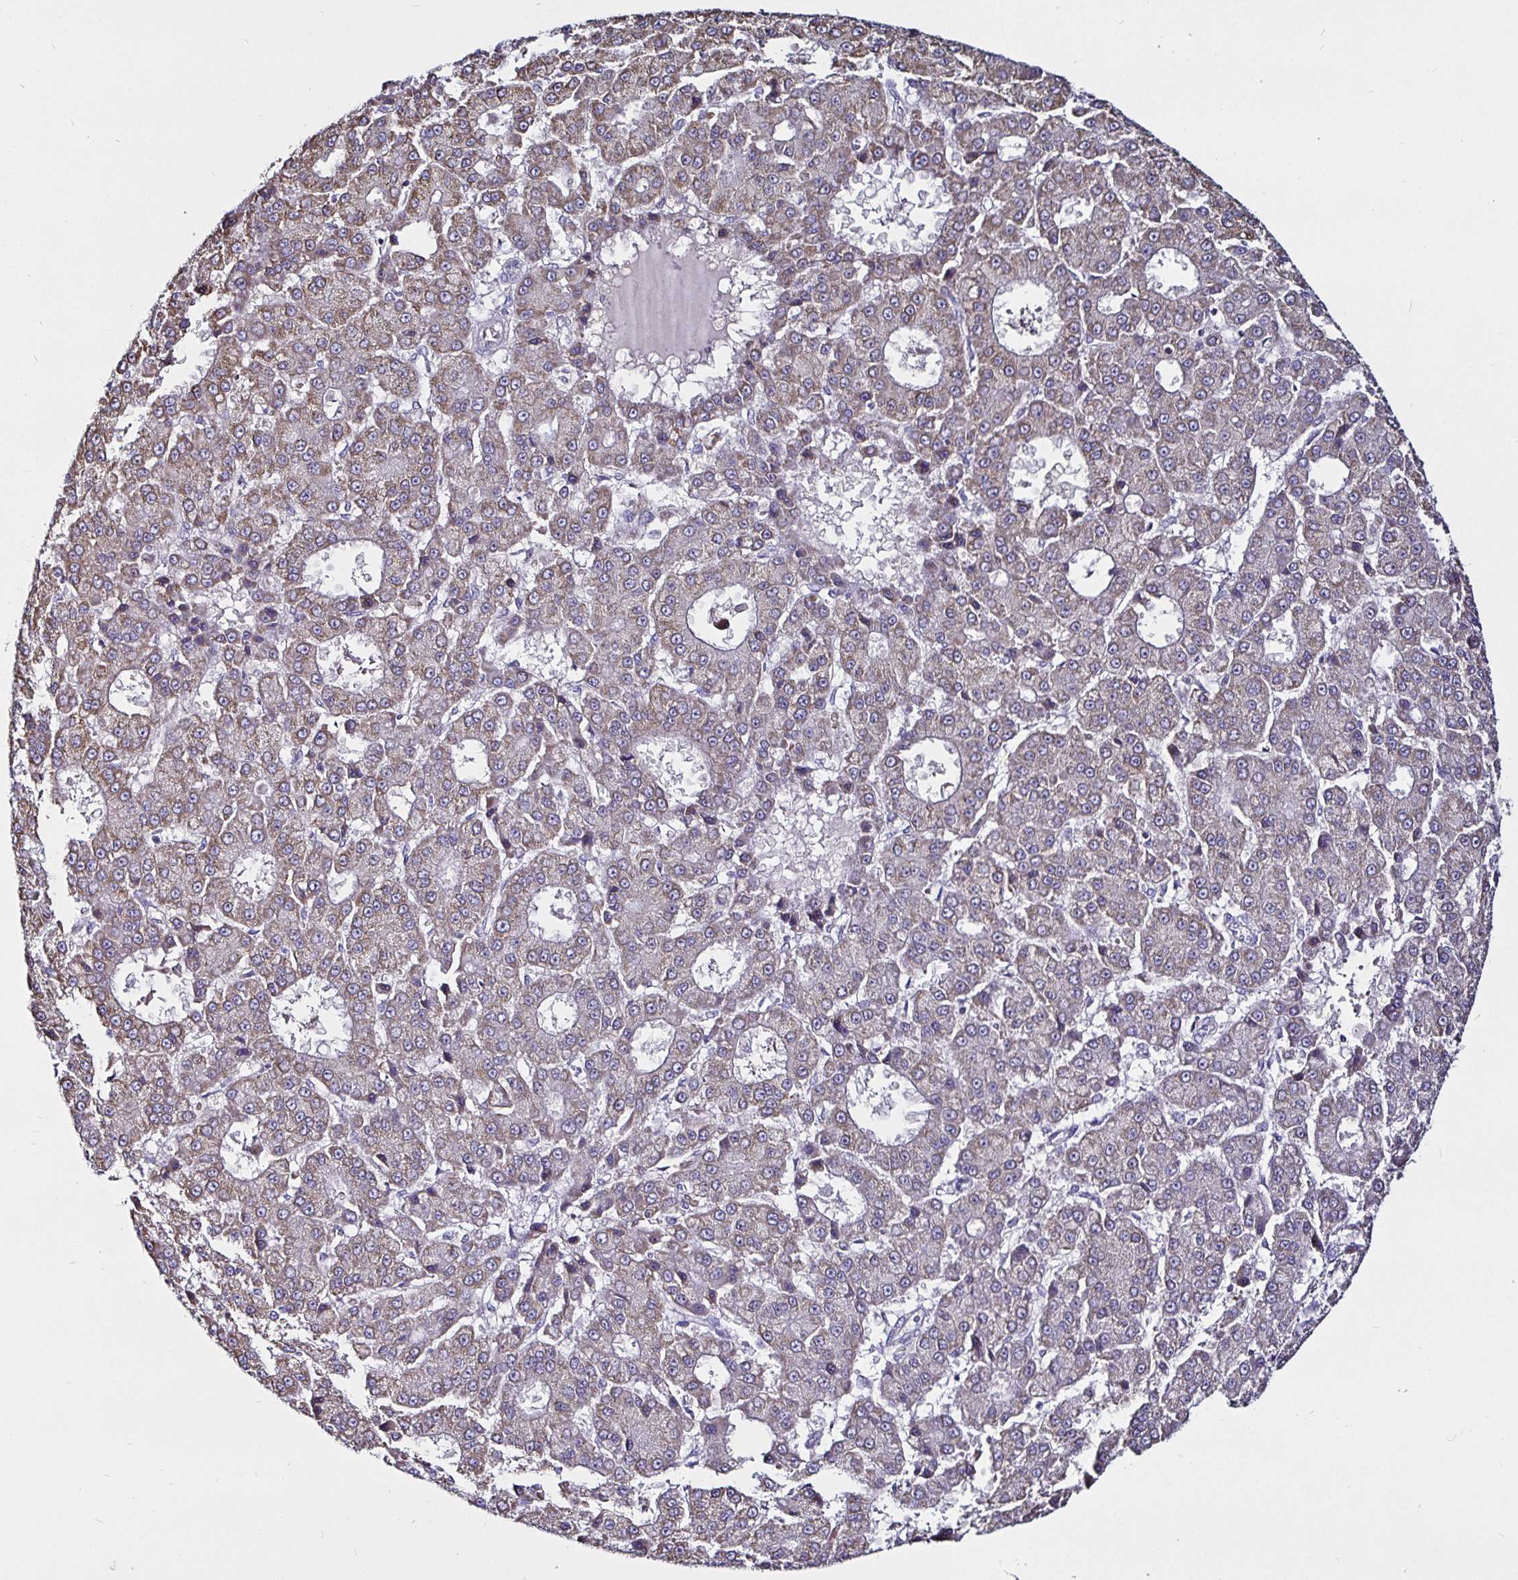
{"staining": {"intensity": "weak", "quantity": "25%-75%", "location": "cytoplasmic/membranous"}, "tissue": "liver cancer", "cell_type": "Tumor cells", "image_type": "cancer", "snomed": [{"axis": "morphology", "description": "Carcinoma, Hepatocellular, NOS"}, {"axis": "topography", "description": "Liver"}], "caption": "There is low levels of weak cytoplasmic/membranous positivity in tumor cells of liver hepatocellular carcinoma, as demonstrated by immunohistochemical staining (brown color).", "gene": "PGAM2", "patient": {"sex": "male", "age": 70}}